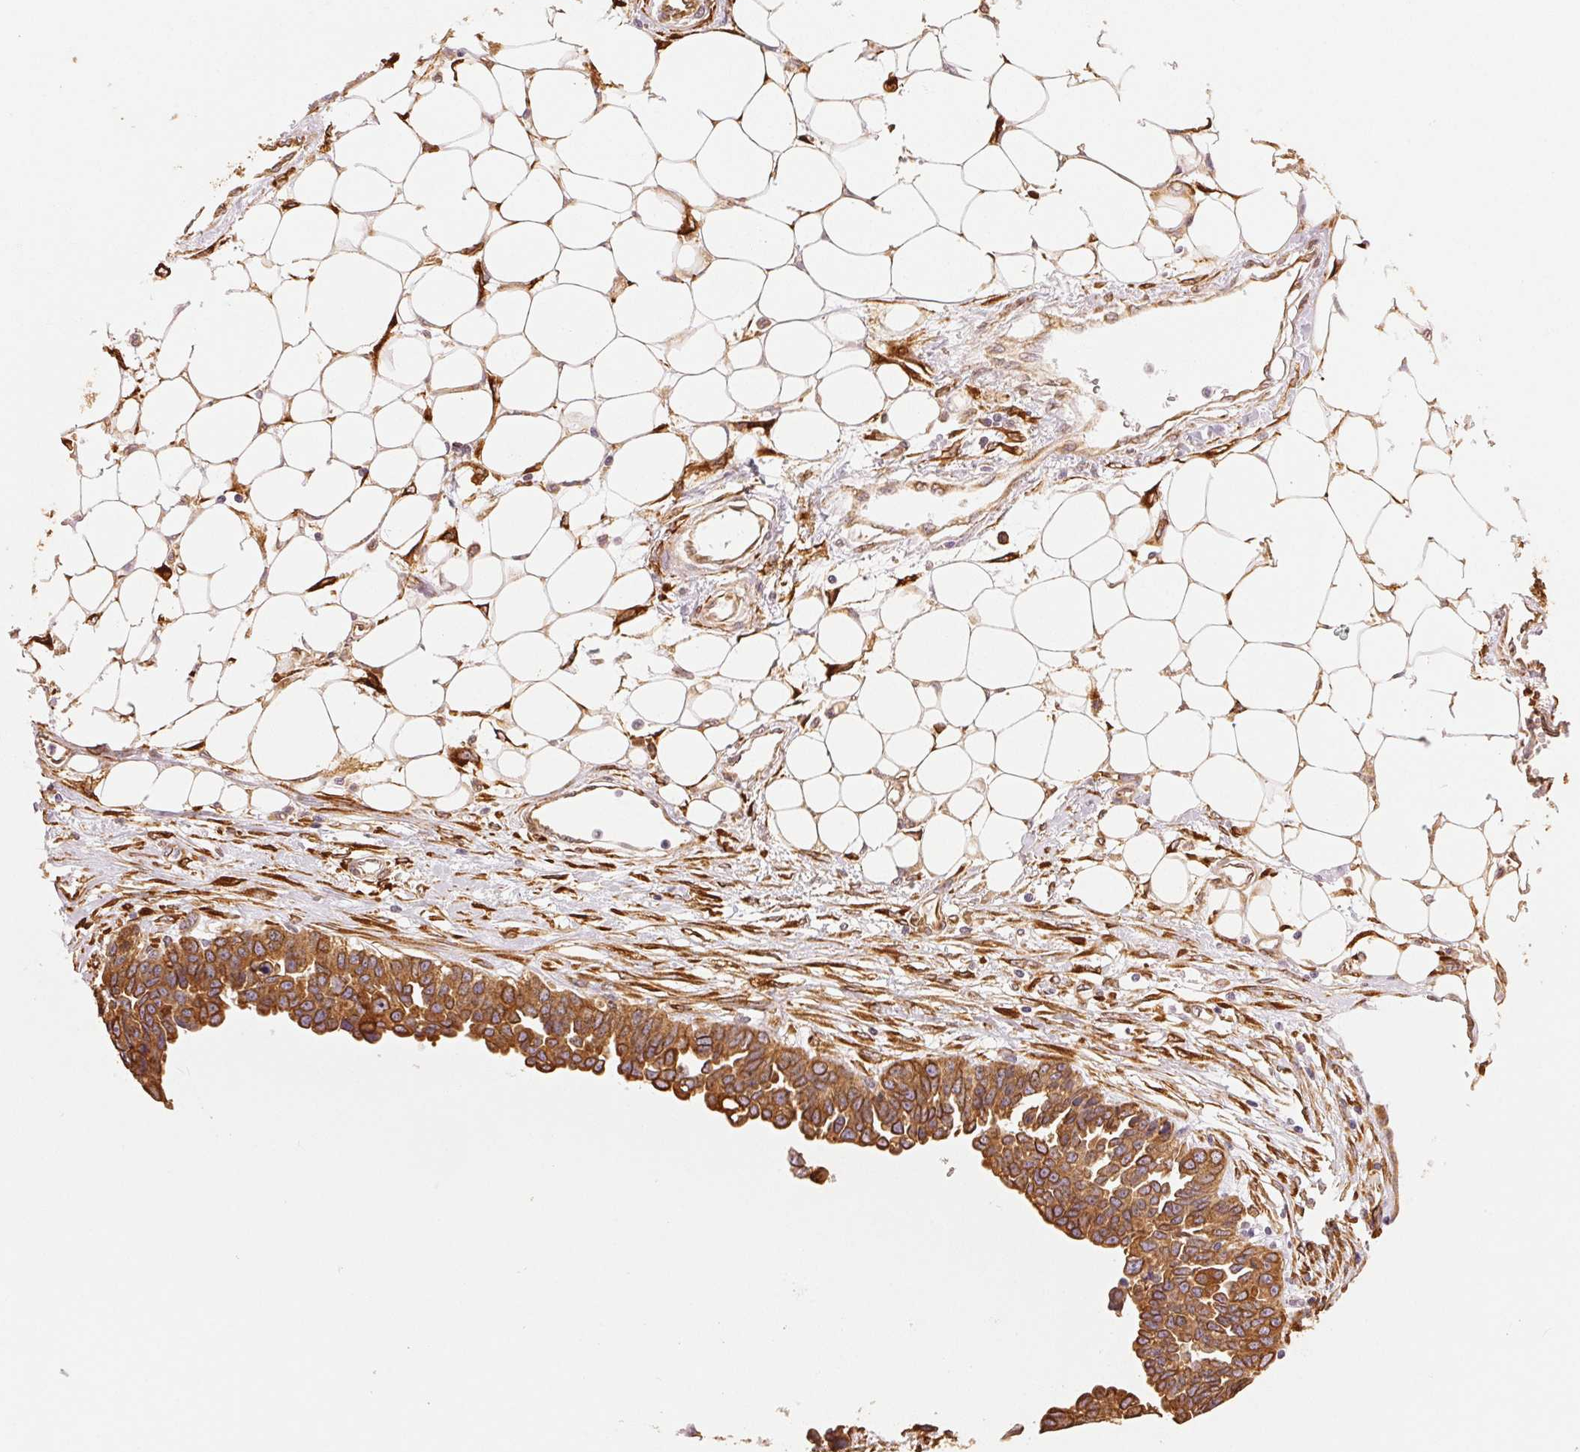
{"staining": {"intensity": "strong", "quantity": ">75%", "location": "cytoplasmic/membranous"}, "tissue": "ovarian cancer", "cell_type": "Tumor cells", "image_type": "cancer", "snomed": [{"axis": "morphology", "description": "Cystadenocarcinoma, serous, NOS"}, {"axis": "topography", "description": "Ovary"}], "caption": "A high amount of strong cytoplasmic/membranous expression is present in approximately >75% of tumor cells in ovarian serous cystadenocarcinoma tissue. The staining was performed using DAB, with brown indicating positive protein expression. Nuclei are stained blue with hematoxylin.", "gene": "RCN3", "patient": {"sex": "female", "age": 76}}